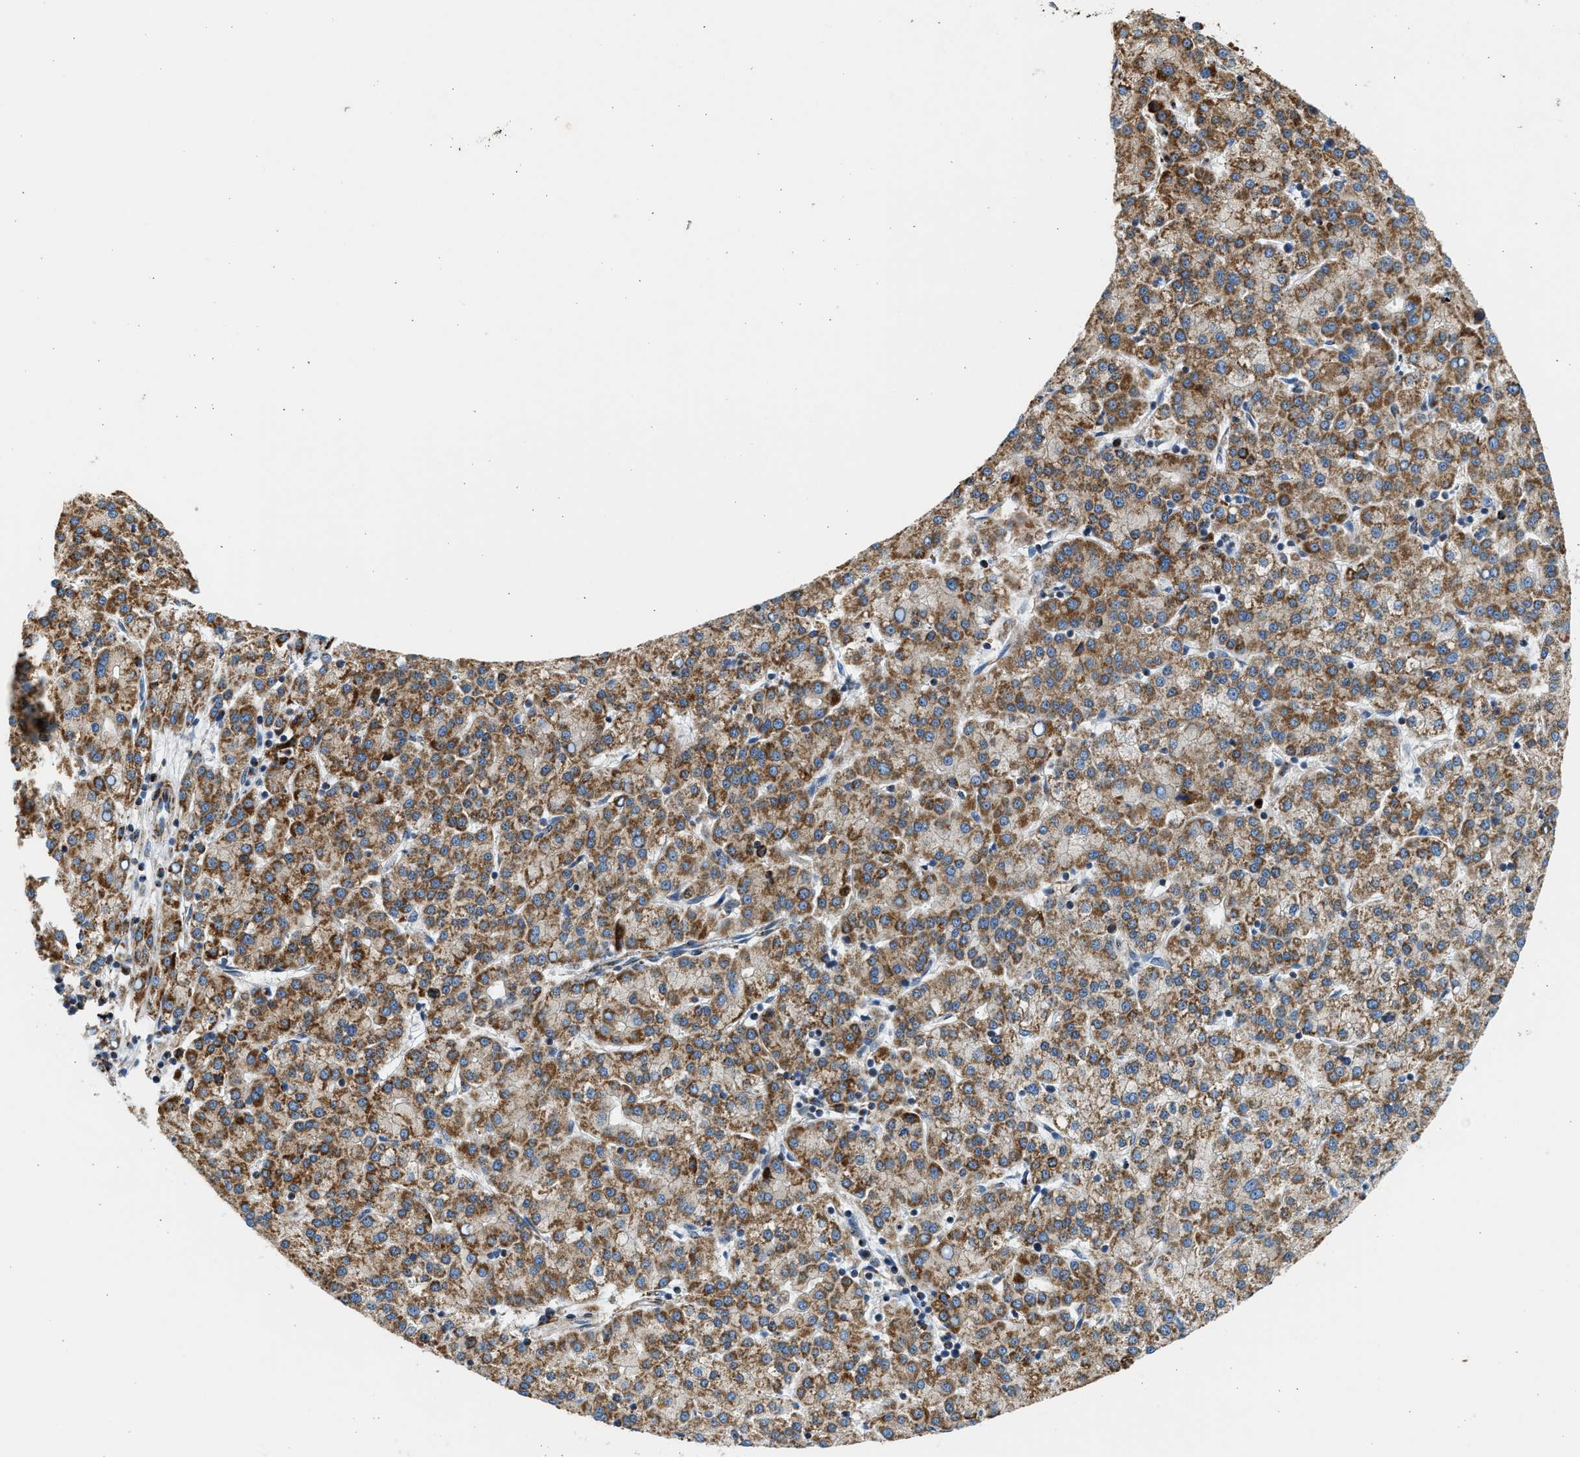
{"staining": {"intensity": "strong", "quantity": ">75%", "location": "cytoplasmic/membranous"}, "tissue": "liver cancer", "cell_type": "Tumor cells", "image_type": "cancer", "snomed": [{"axis": "morphology", "description": "Carcinoma, Hepatocellular, NOS"}, {"axis": "topography", "description": "Liver"}], "caption": "Hepatocellular carcinoma (liver) tissue demonstrates strong cytoplasmic/membranous expression in about >75% of tumor cells, visualized by immunohistochemistry.", "gene": "KCNMB3", "patient": {"sex": "female", "age": 58}}